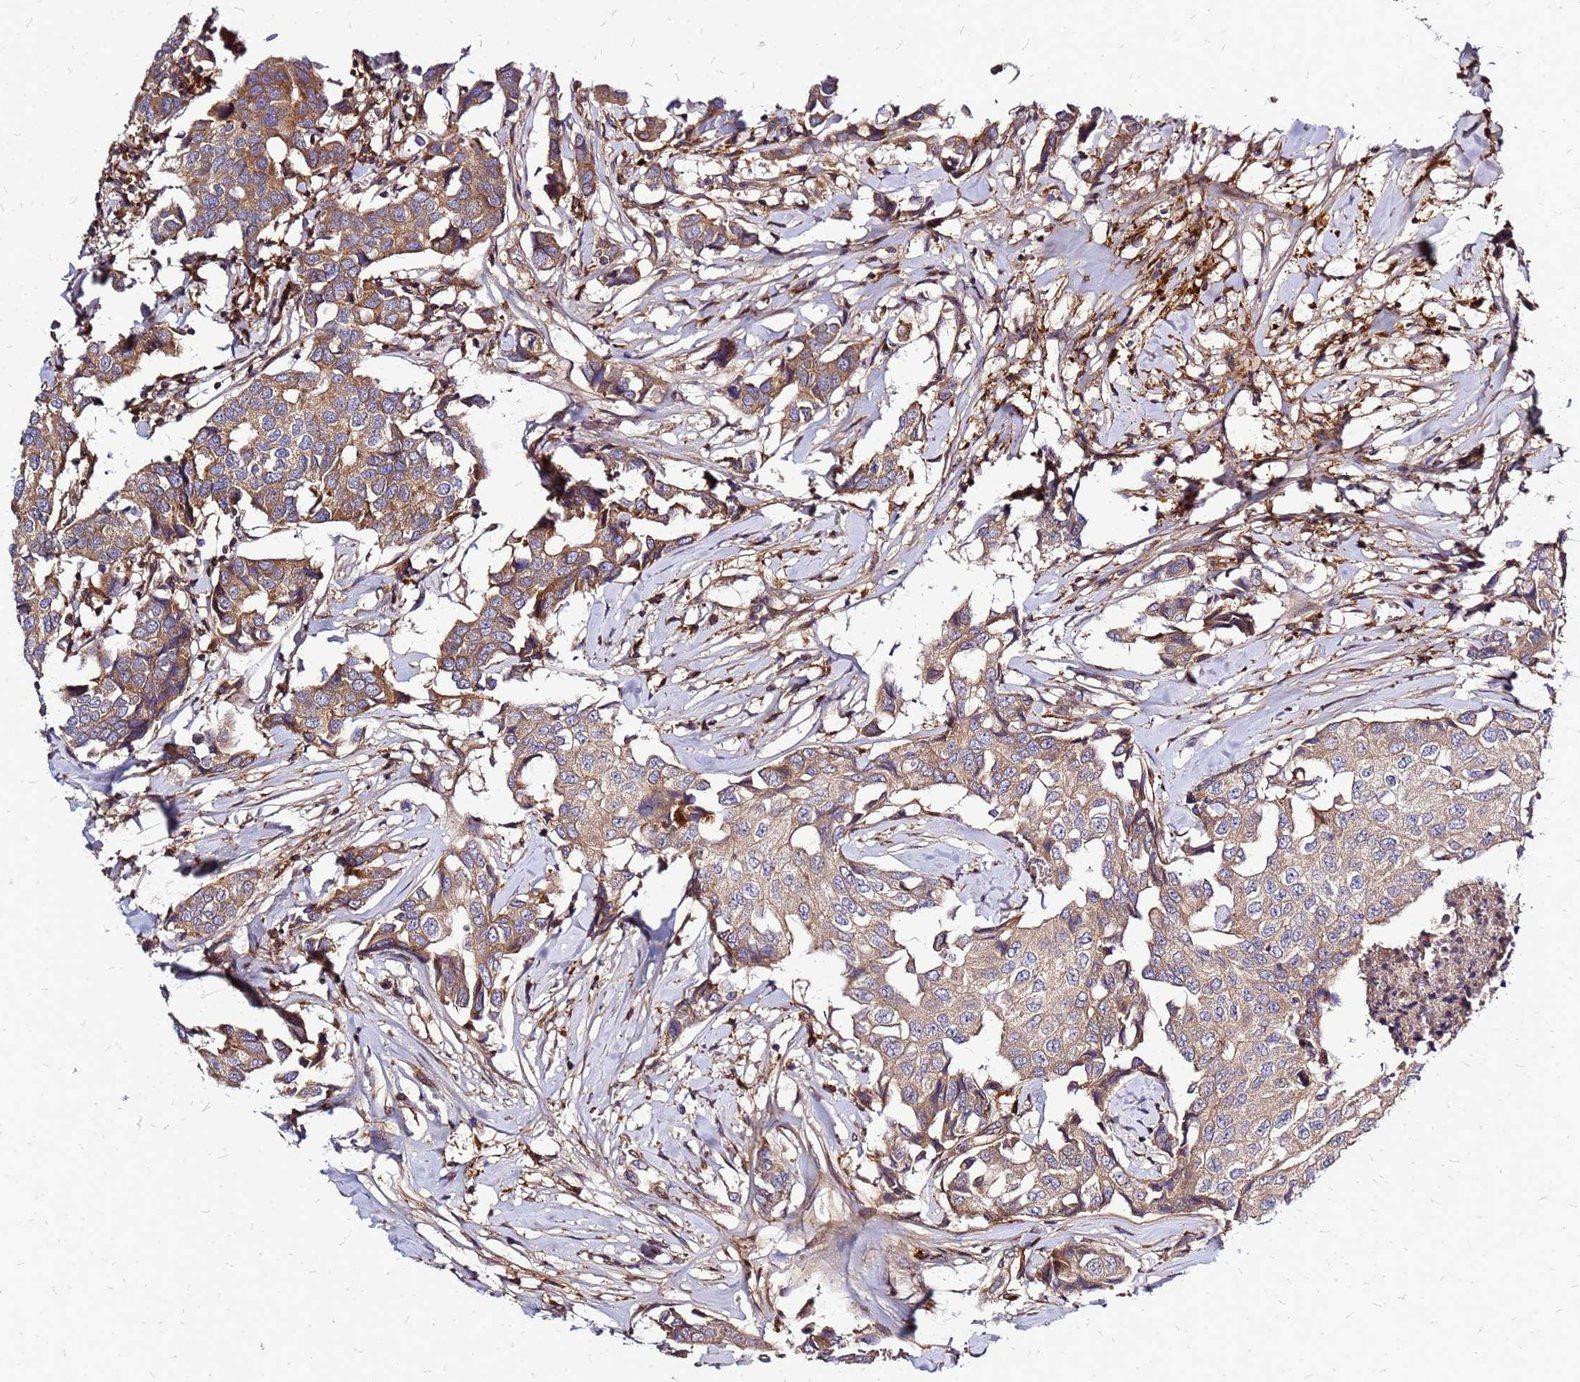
{"staining": {"intensity": "weak", "quantity": ">75%", "location": "cytoplasmic/membranous"}, "tissue": "breast cancer", "cell_type": "Tumor cells", "image_type": "cancer", "snomed": [{"axis": "morphology", "description": "Duct carcinoma"}, {"axis": "topography", "description": "Breast"}], "caption": "Weak cytoplasmic/membranous expression is present in about >75% of tumor cells in breast cancer.", "gene": "CYBC1", "patient": {"sex": "female", "age": 80}}